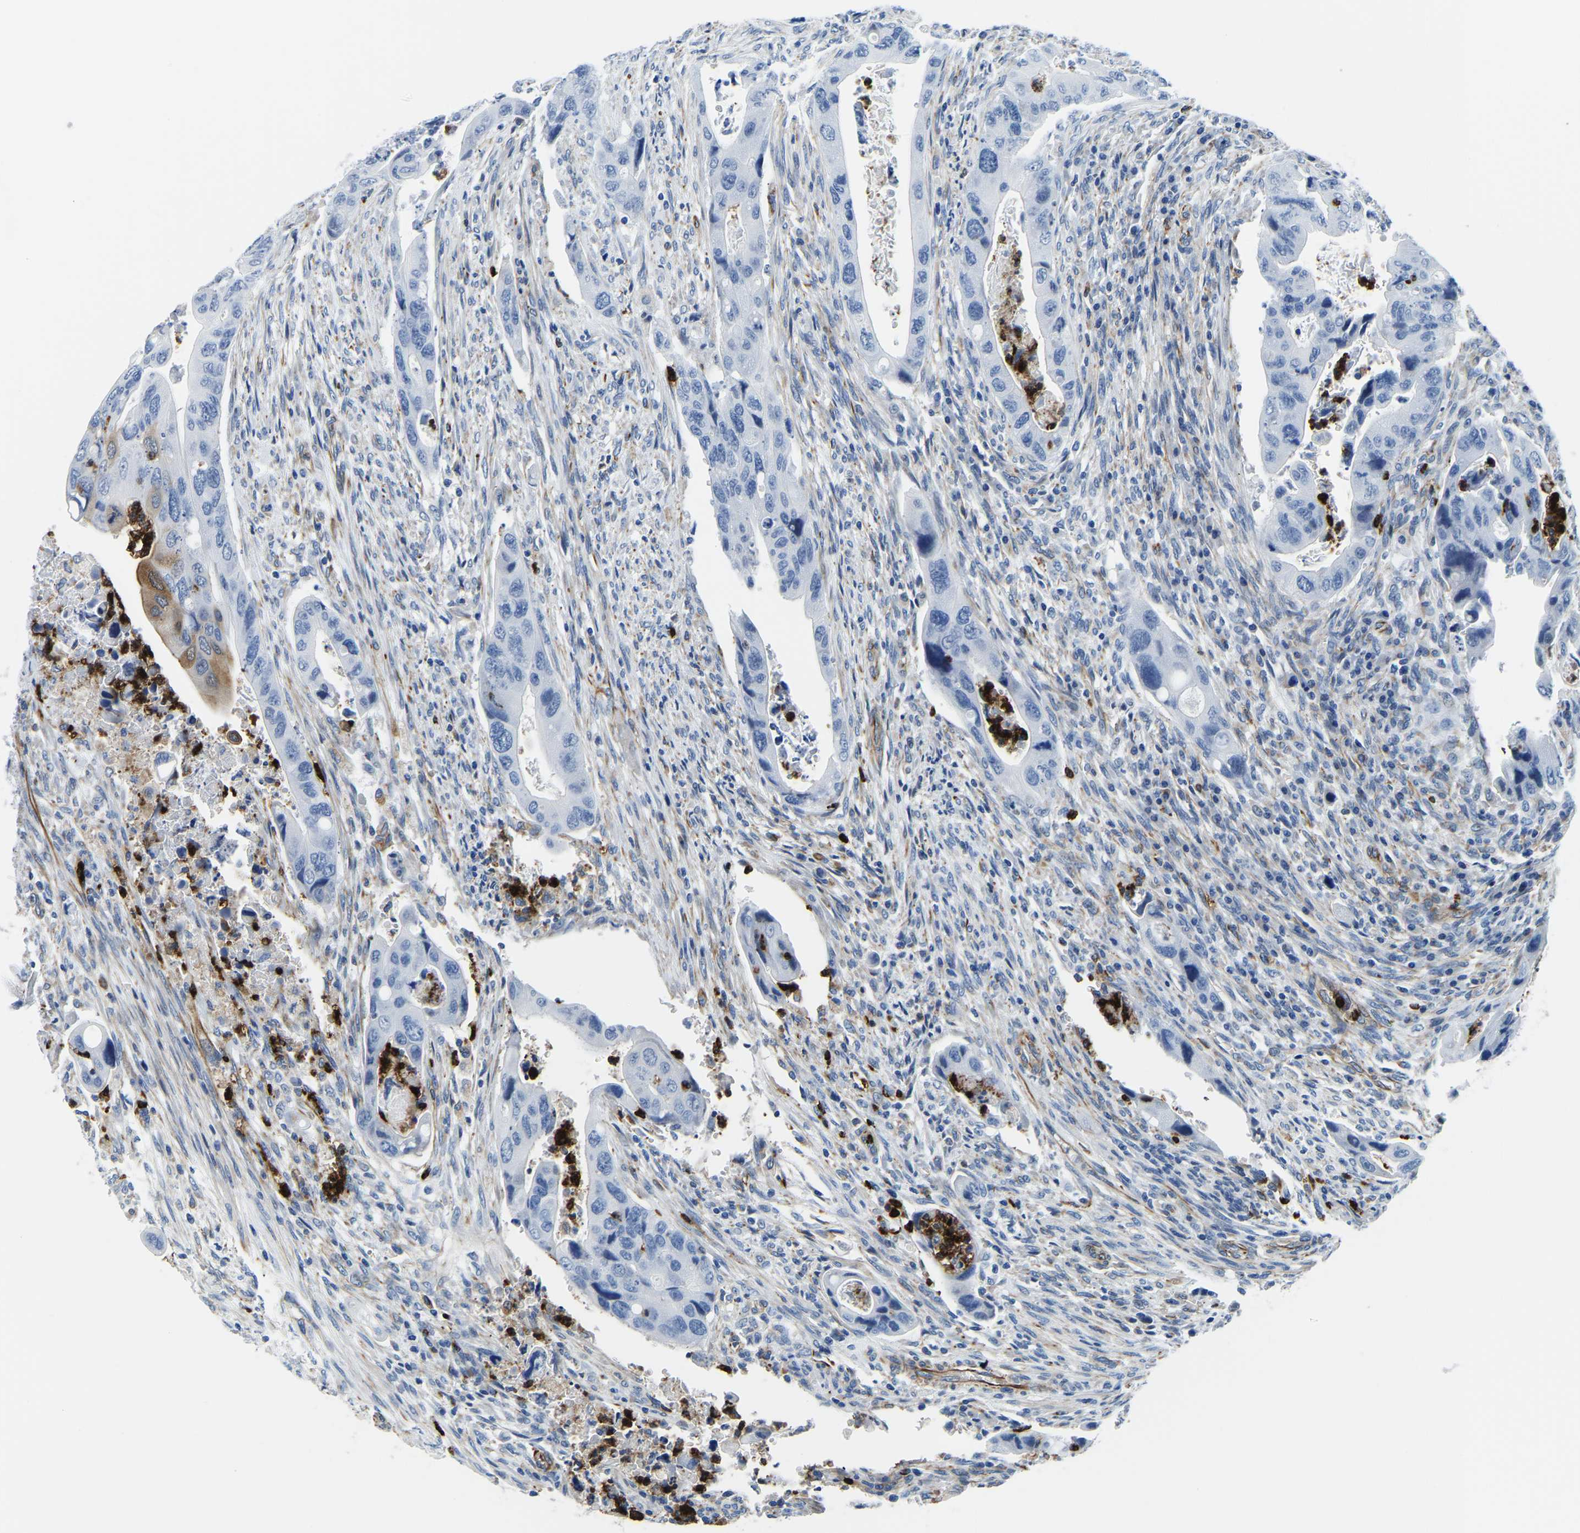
{"staining": {"intensity": "negative", "quantity": "none", "location": "none"}, "tissue": "colorectal cancer", "cell_type": "Tumor cells", "image_type": "cancer", "snomed": [{"axis": "morphology", "description": "Adenocarcinoma, NOS"}, {"axis": "topography", "description": "Rectum"}], "caption": "Immunohistochemistry (IHC) of human colorectal cancer displays no staining in tumor cells.", "gene": "MS4A3", "patient": {"sex": "female", "age": 57}}